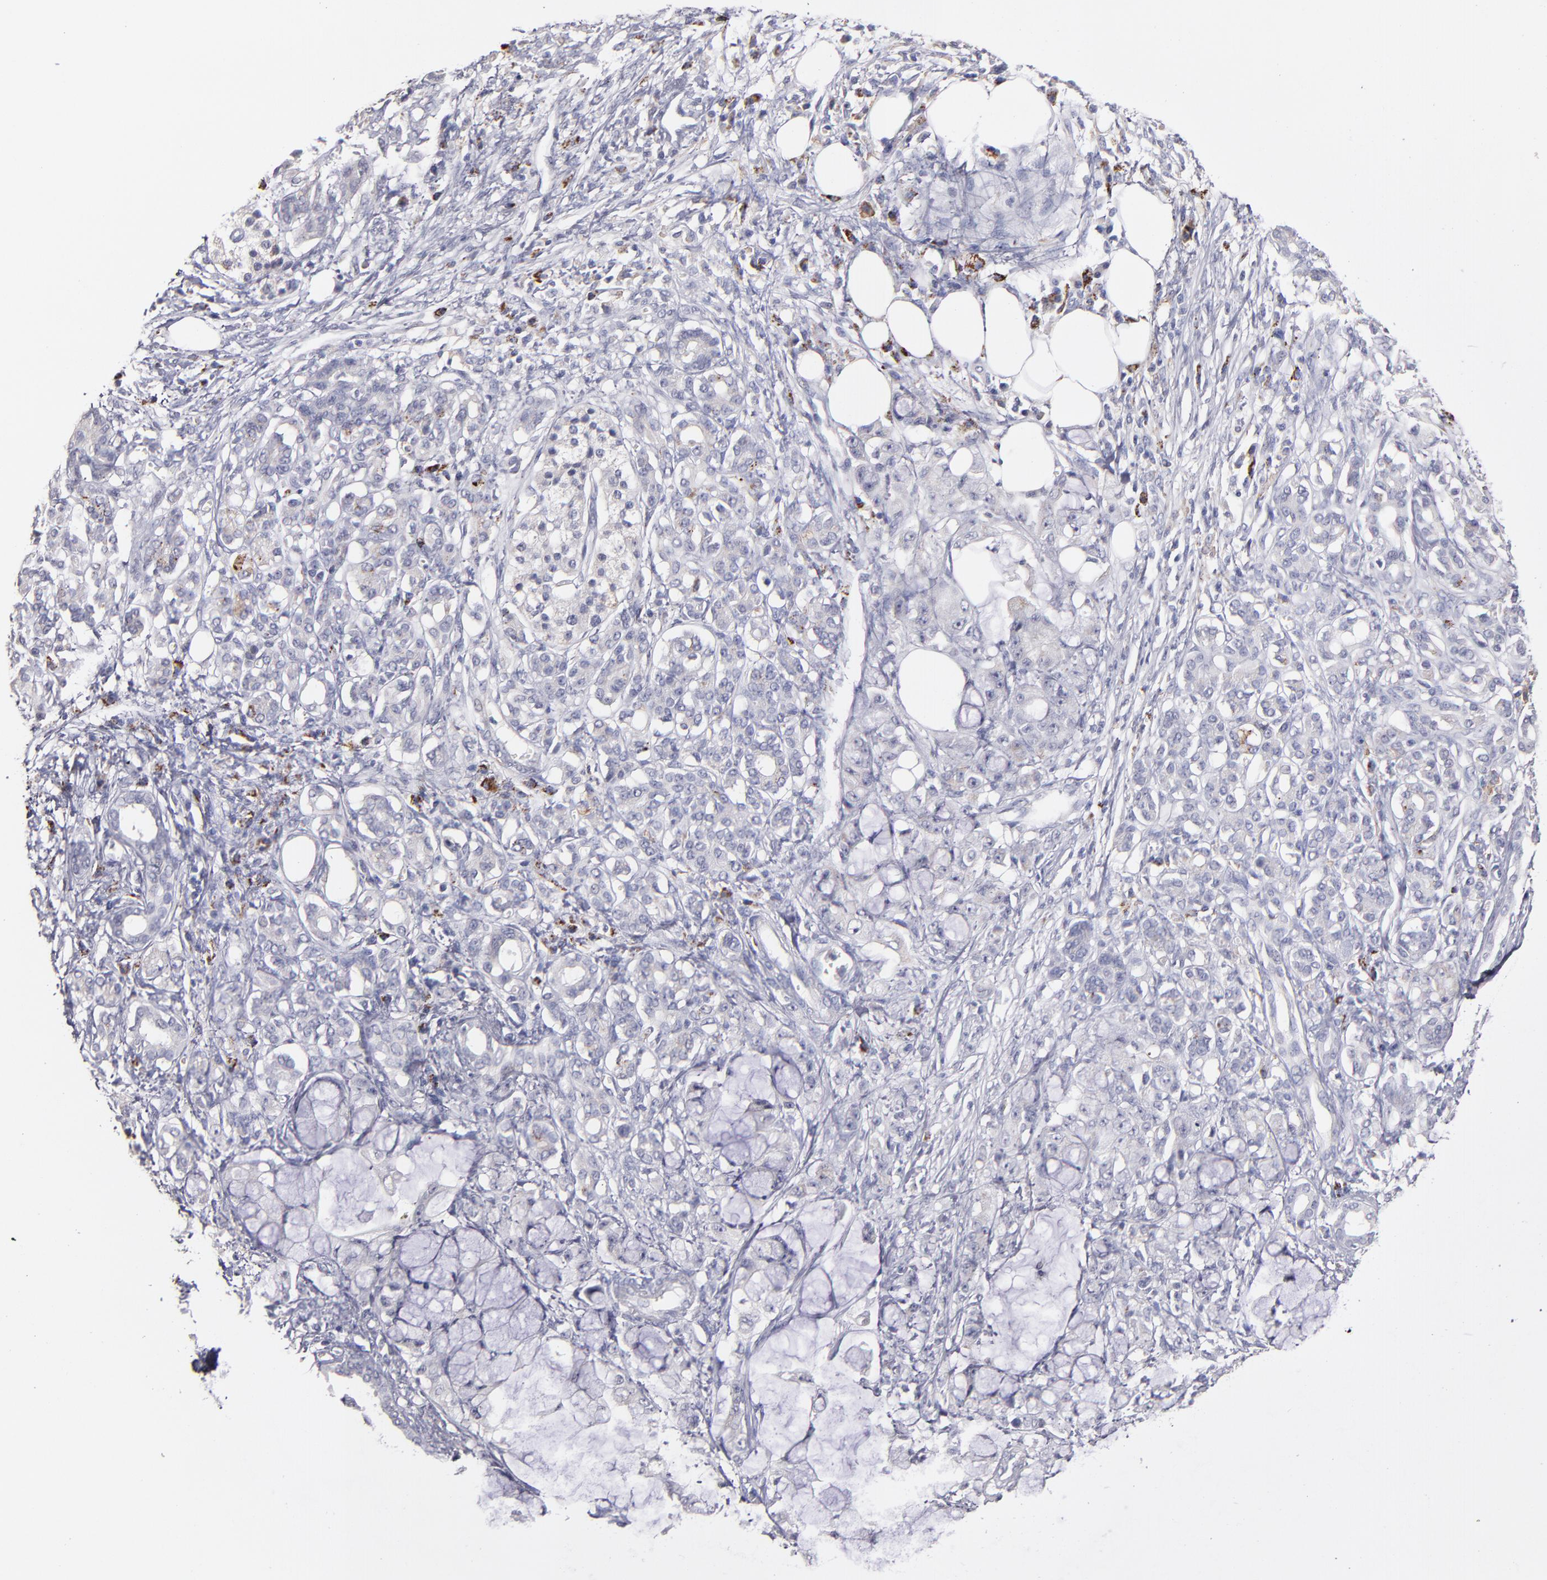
{"staining": {"intensity": "negative", "quantity": "none", "location": "none"}, "tissue": "pancreatic cancer", "cell_type": "Tumor cells", "image_type": "cancer", "snomed": [{"axis": "morphology", "description": "Adenocarcinoma, NOS"}, {"axis": "topography", "description": "Pancreas"}], "caption": "Immunohistochemistry micrograph of neoplastic tissue: human pancreatic cancer stained with DAB (3,3'-diaminobenzidine) demonstrates no significant protein staining in tumor cells. (DAB IHC with hematoxylin counter stain).", "gene": "GLDC", "patient": {"sex": "female", "age": 73}}